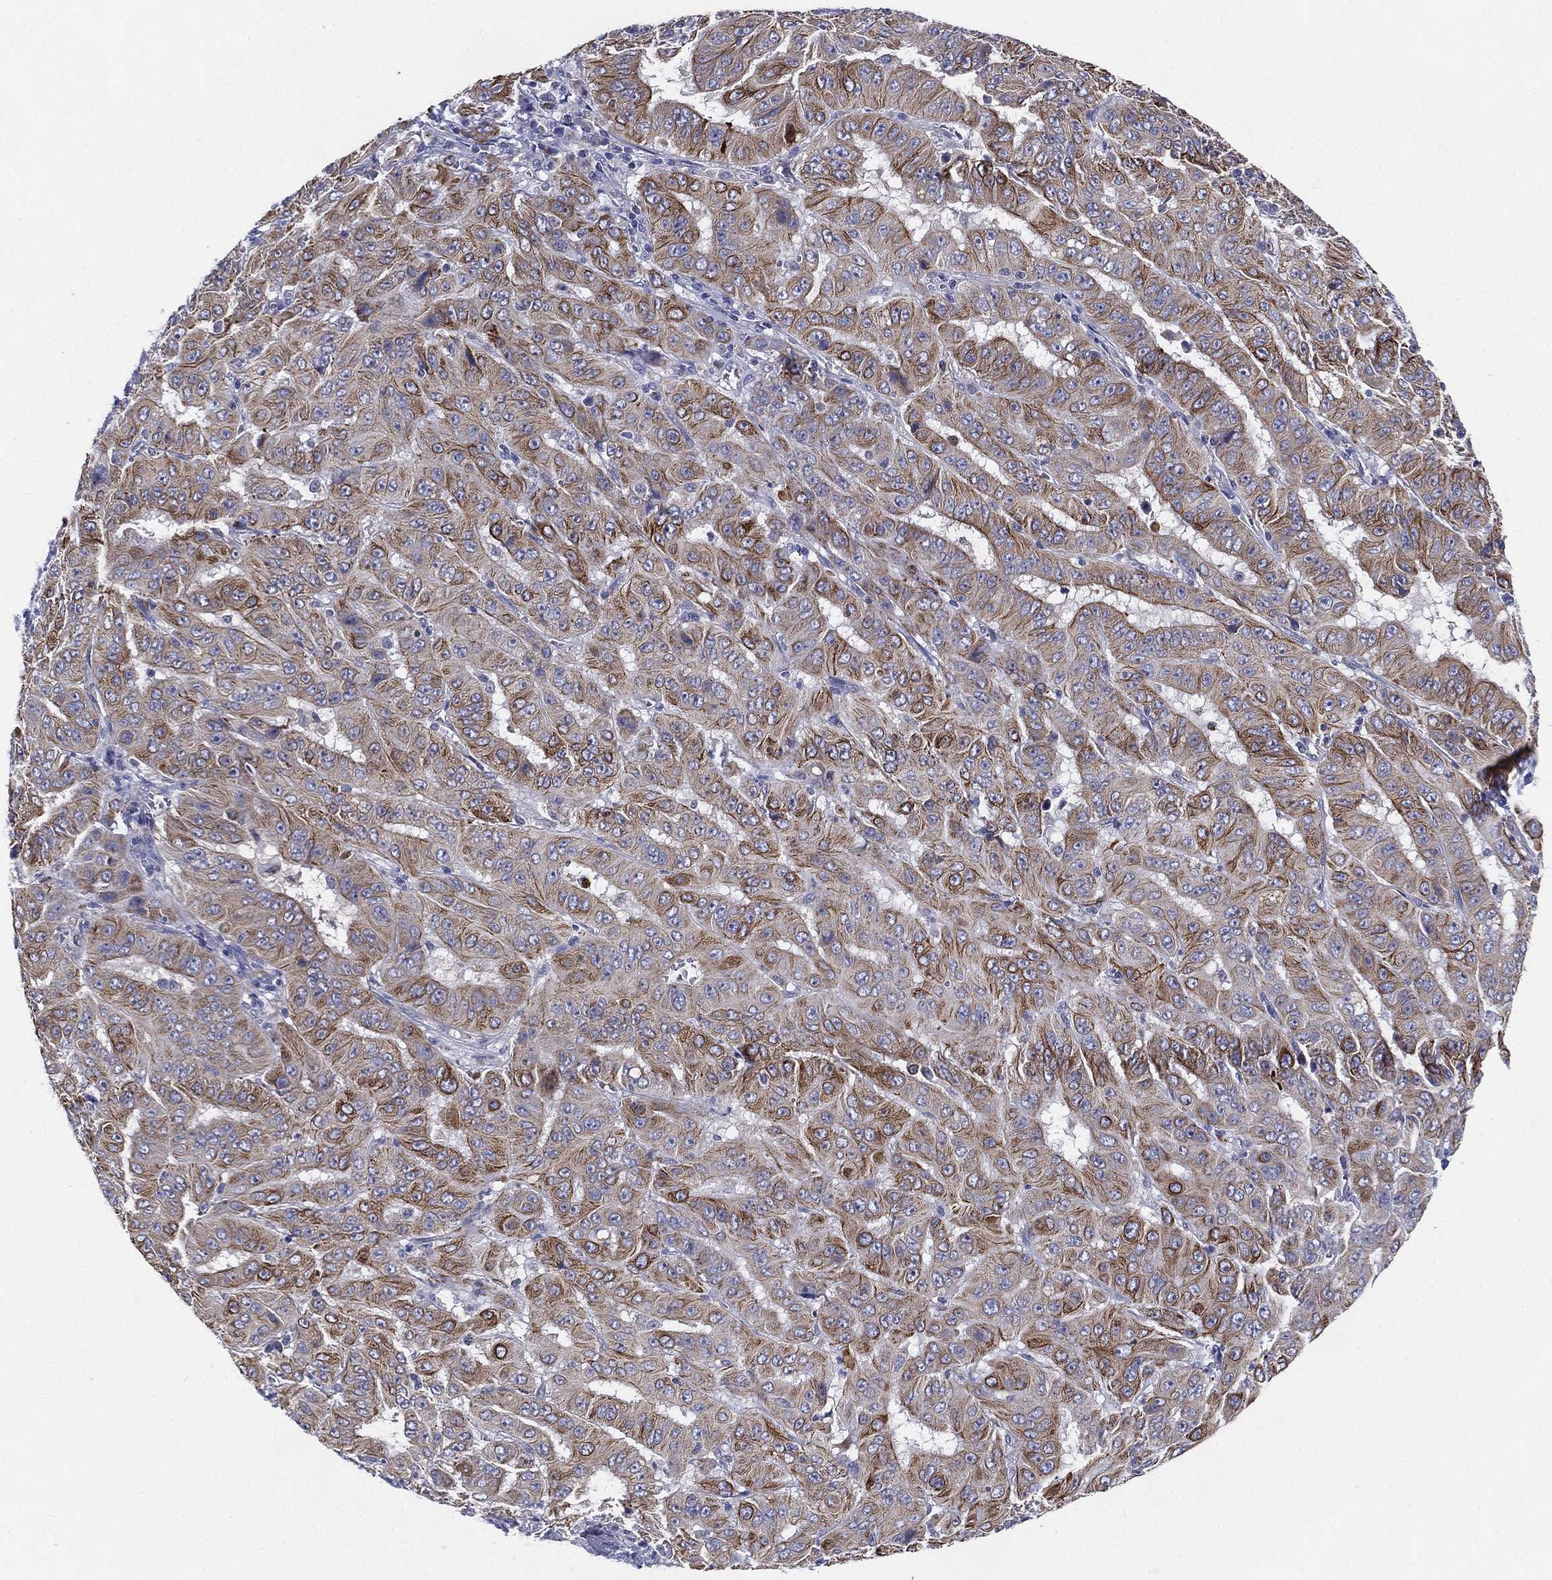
{"staining": {"intensity": "strong", "quantity": "<25%", "location": "cytoplasmic/membranous"}, "tissue": "pancreatic cancer", "cell_type": "Tumor cells", "image_type": "cancer", "snomed": [{"axis": "morphology", "description": "Adenocarcinoma, NOS"}, {"axis": "topography", "description": "Pancreas"}], "caption": "Pancreatic adenocarcinoma stained with DAB (3,3'-diaminobenzidine) IHC shows medium levels of strong cytoplasmic/membranous expression in about <25% of tumor cells.", "gene": "PWWP3A", "patient": {"sex": "male", "age": 63}}